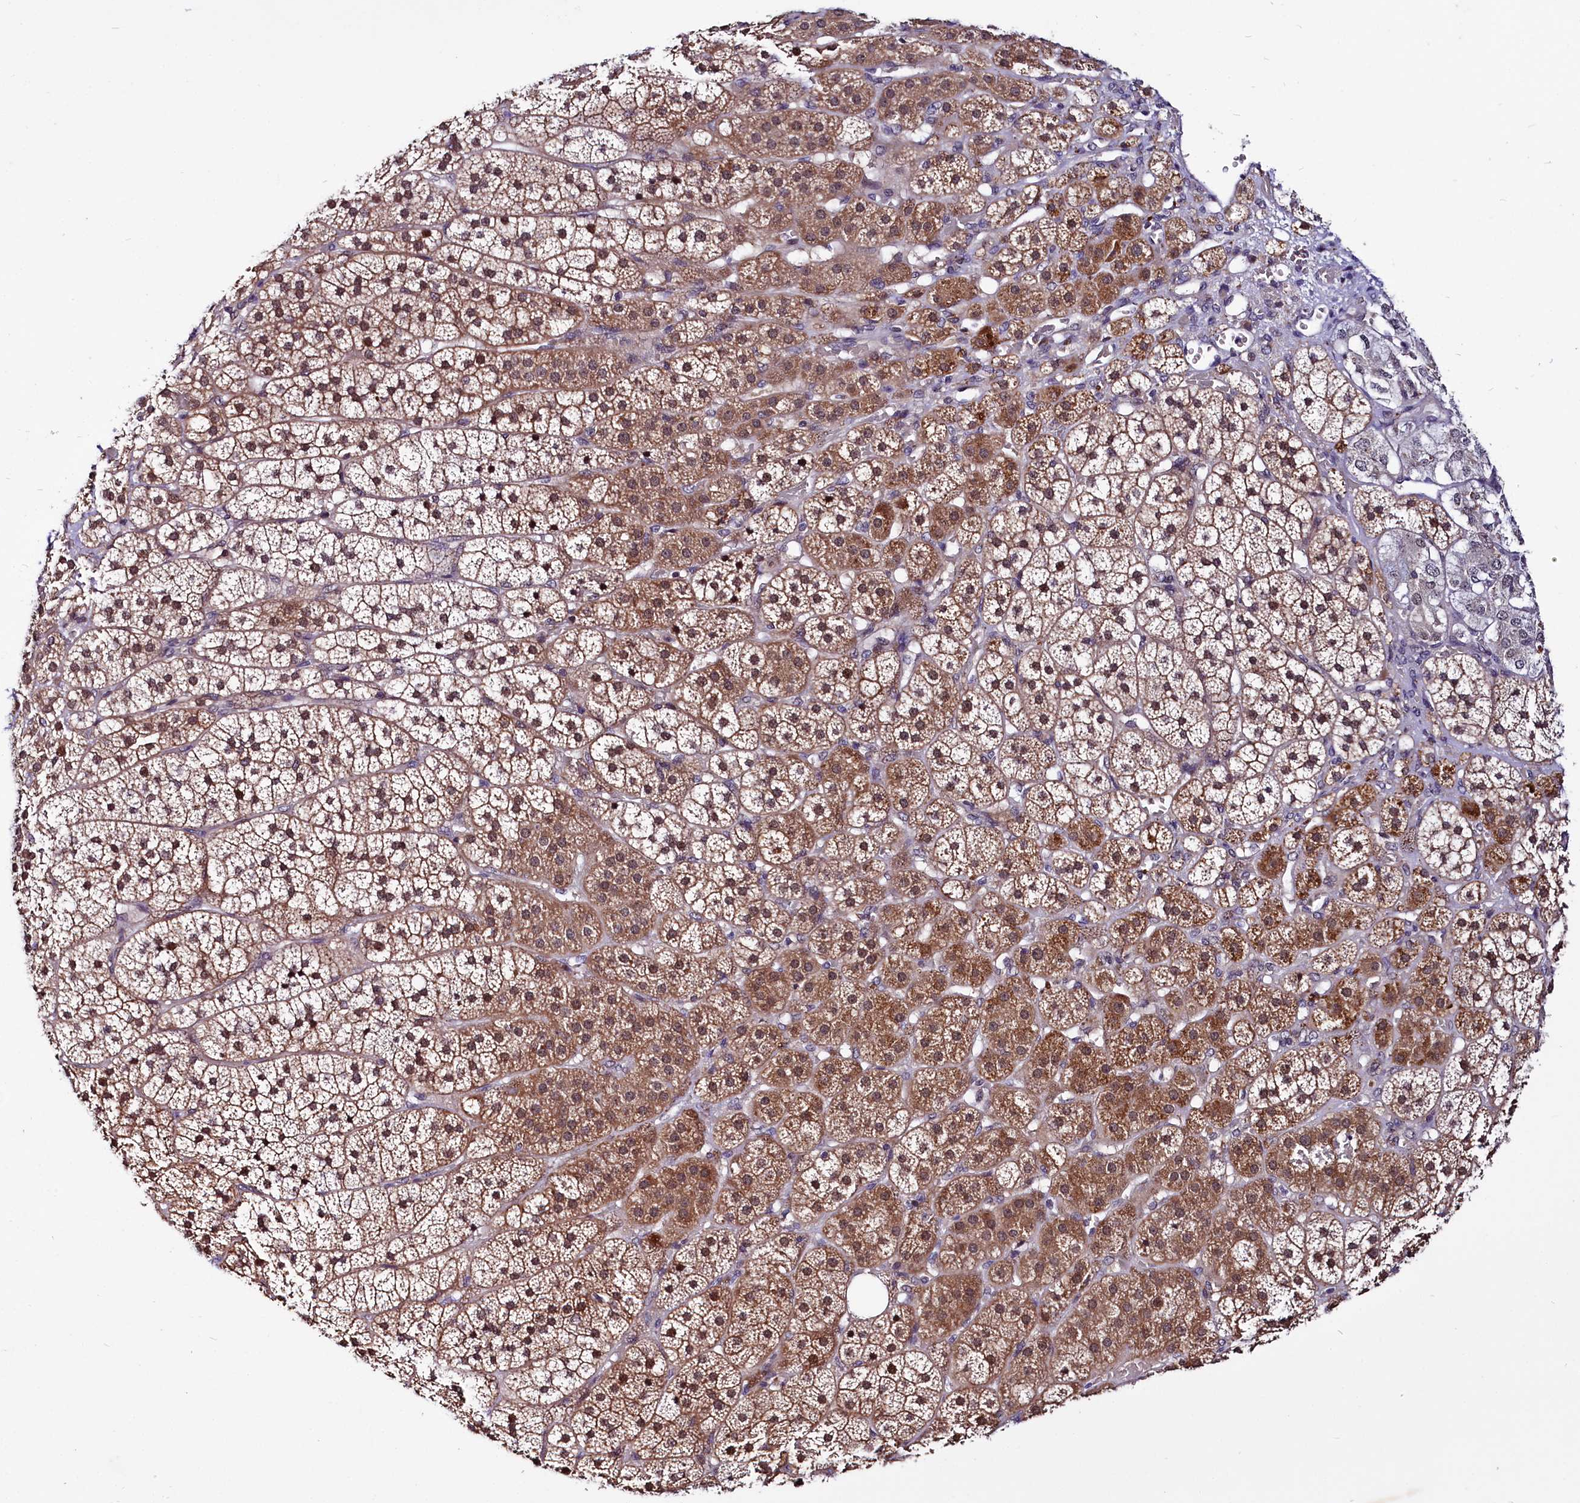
{"staining": {"intensity": "moderate", "quantity": "25%-75%", "location": "cytoplasmic/membranous,nuclear"}, "tissue": "adrenal gland", "cell_type": "Glandular cells", "image_type": "normal", "snomed": [{"axis": "morphology", "description": "Normal tissue, NOS"}, {"axis": "topography", "description": "Adrenal gland"}], "caption": "An immunohistochemistry photomicrograph of benign tissue is shown. Protein staining in brown shows moderate cytoplasmic/membranous,nuclear positivity in adrenal gland within glandular cells. (IHC, brightfield microscopy, high magnification).", "gene": "UBE3A", "patient": {"sex": "female", "age": 44}}